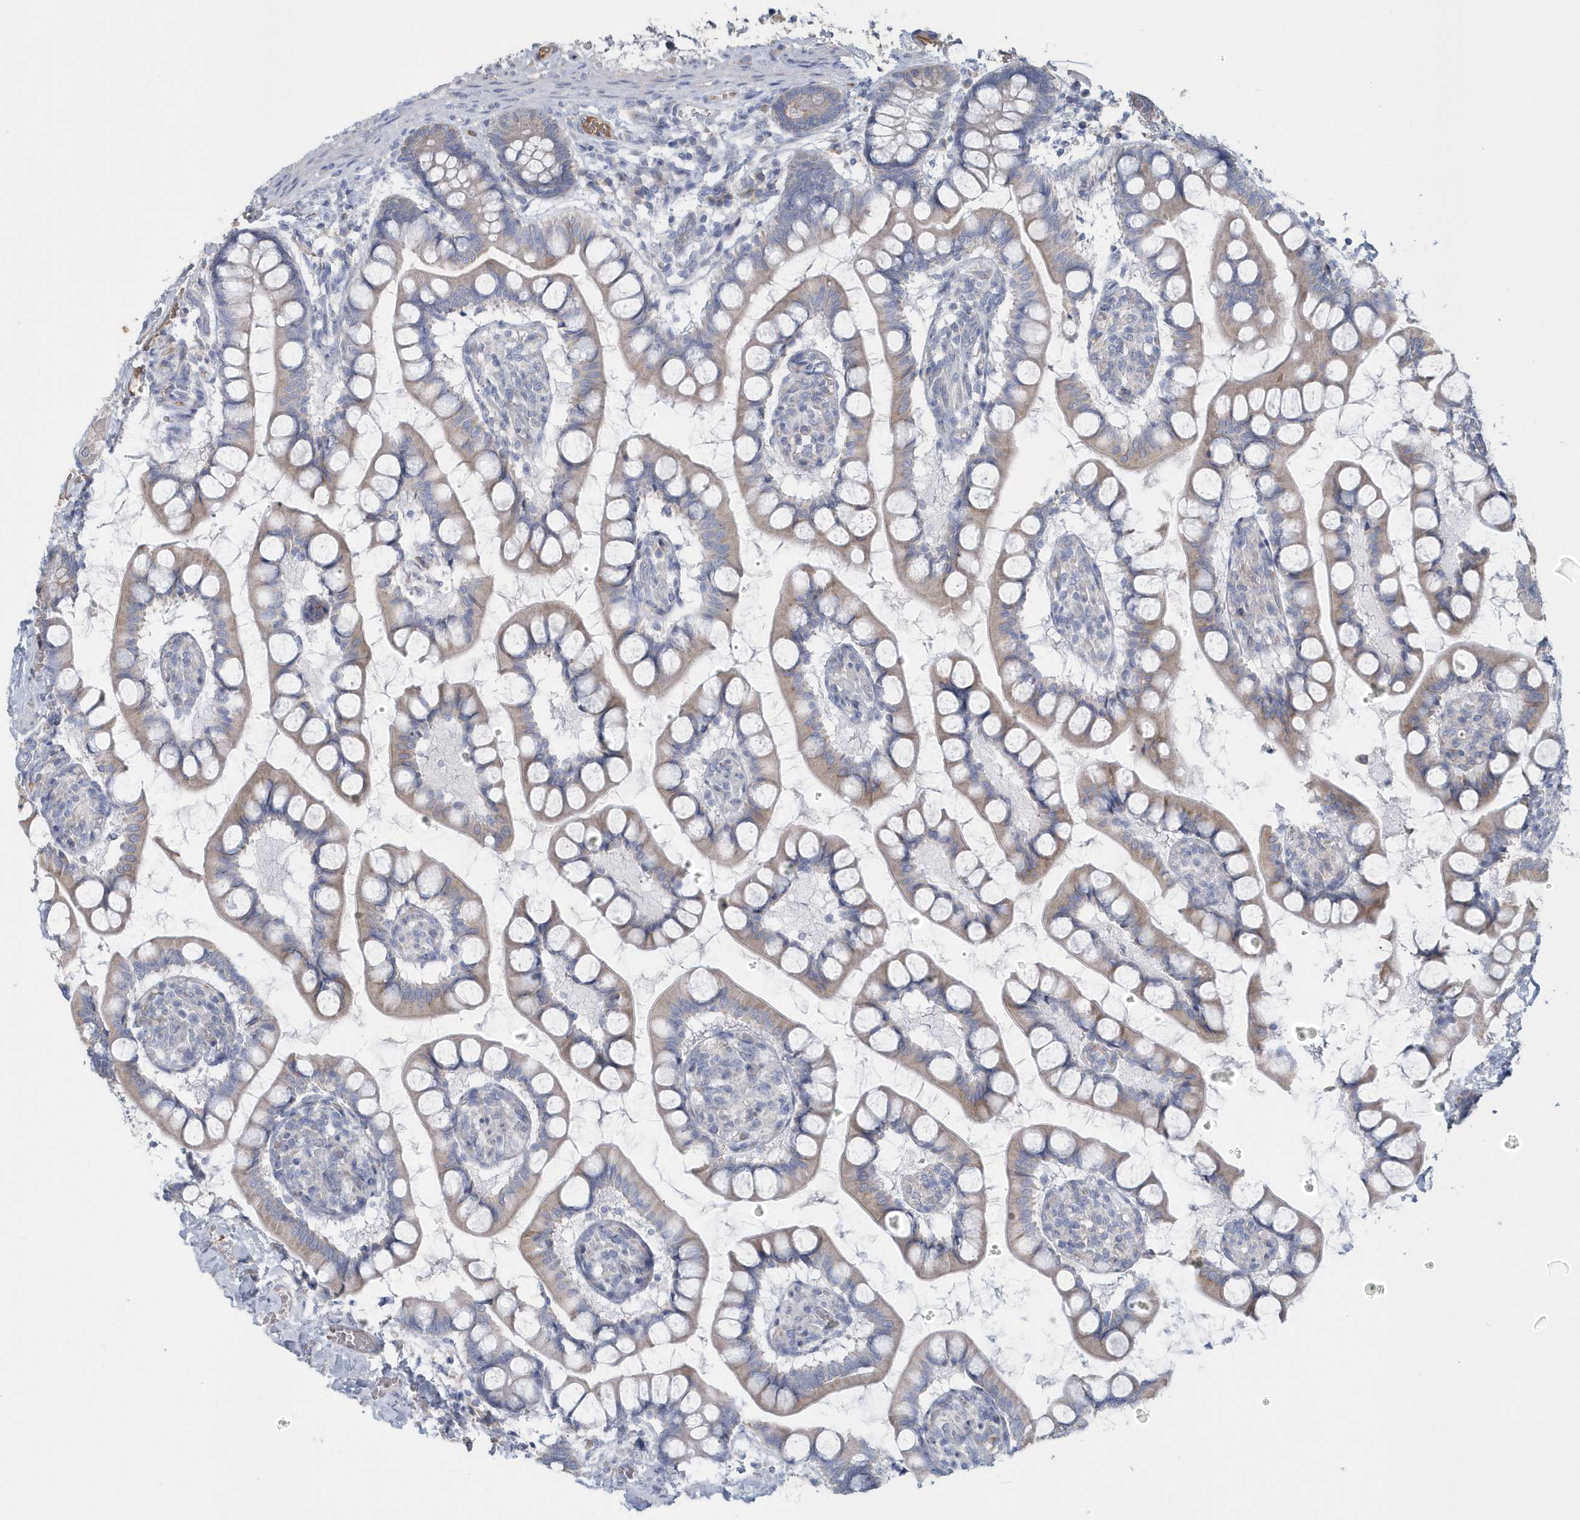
{"staining": {"intensity": "weak", "quantity": "25%-75%", "location": "cytoplasmic/membranous"}, "tissue": "small intestine", "cell_type": "Glandular cells", "image_type": "normal", "snomed": [{"axis": "morphology", "description": "Normal tissue, NOS"}, {"axis": "topography", "description": "Small intestine"}], "caption": "Human small intestine stained for a protein (brown) reveals weak cytoplasmic/membranous positive positivity in about 25%-75% of glandular cells.", "gene": "SPATA18", "patient": {"sex": "male", "age": 52}}